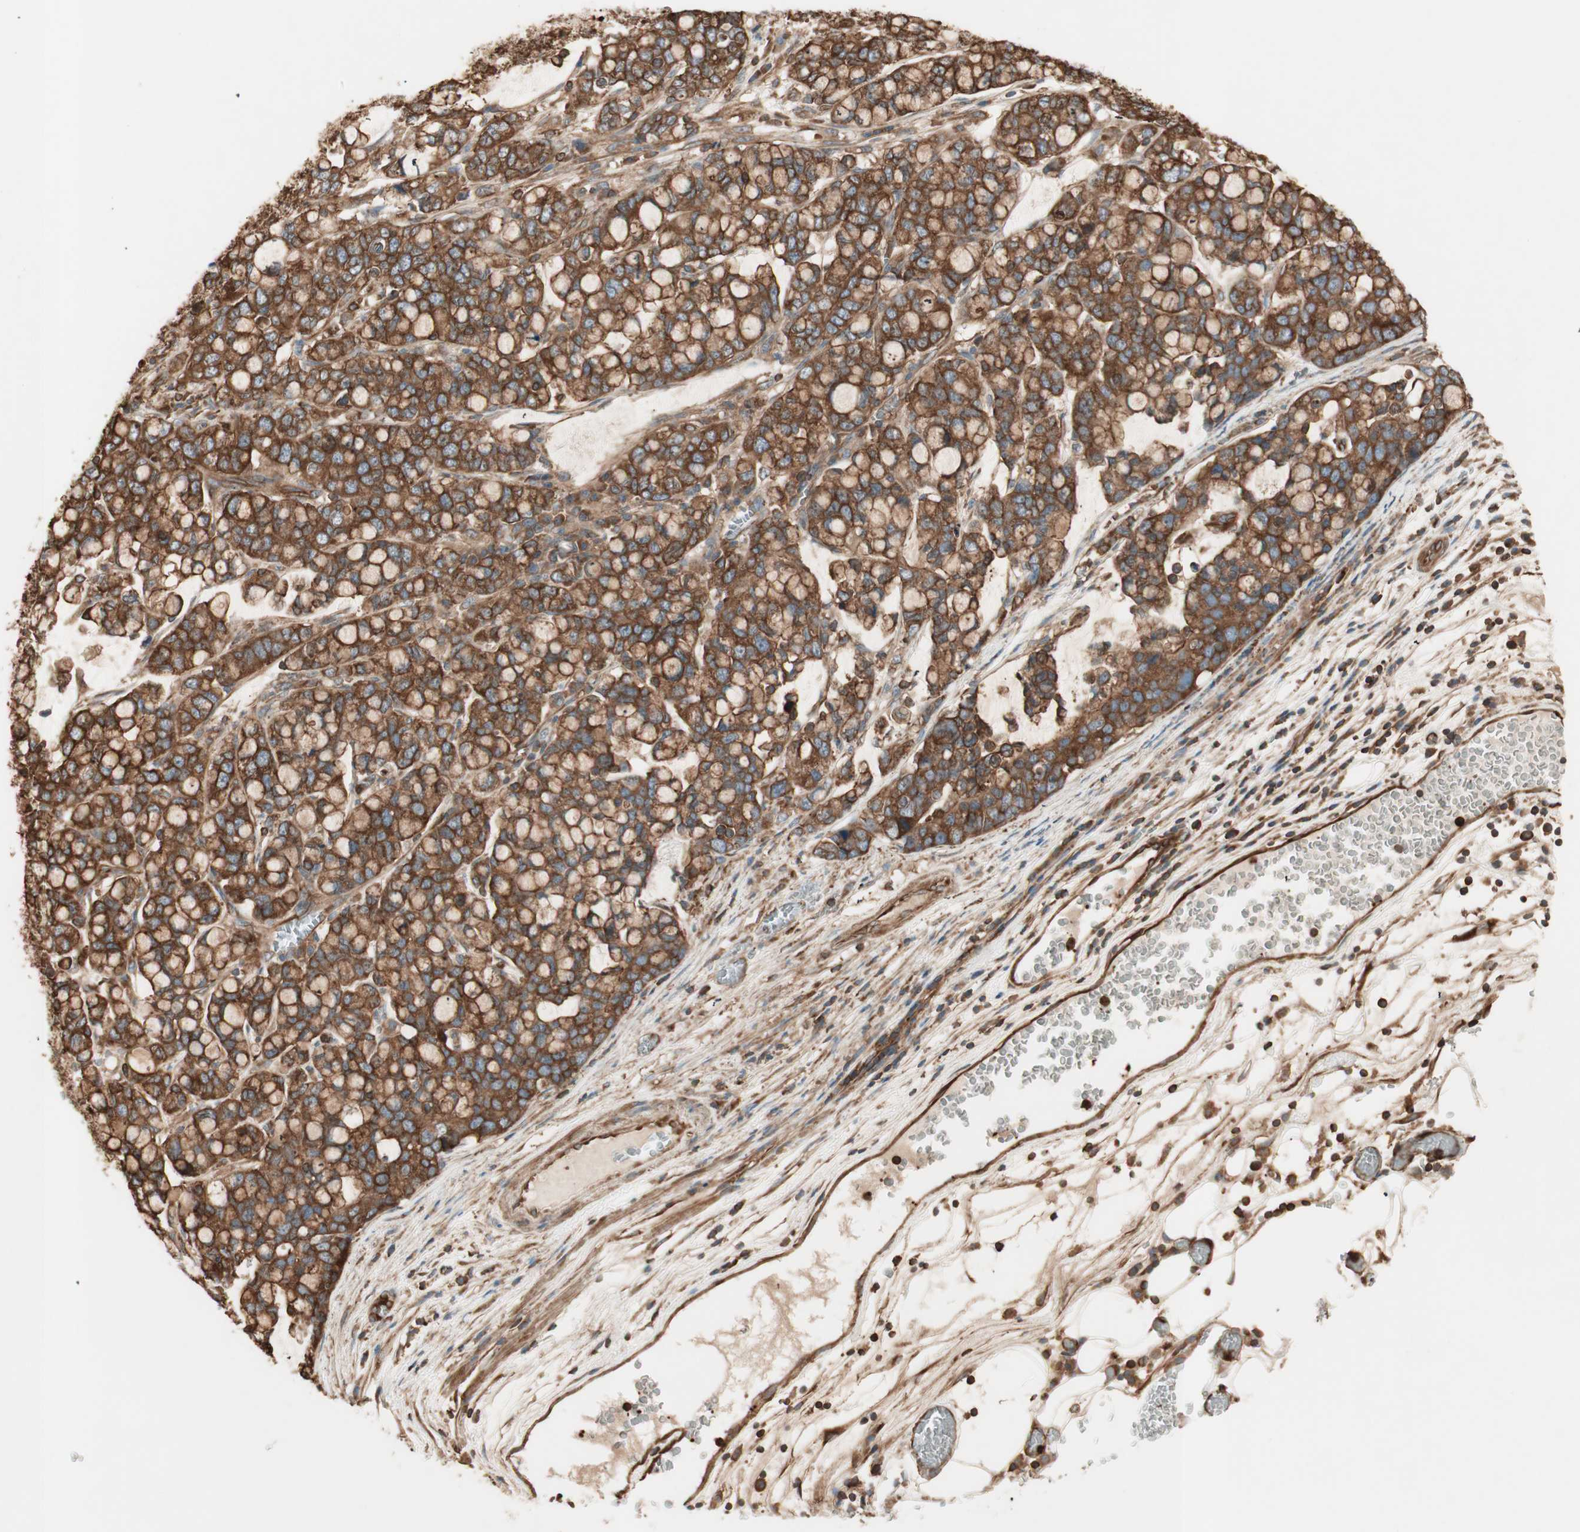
{"staining": {"intensity": "strong", "quantity": ">75%", "location": "cytoplasmic/membranous"}, "tissue": "stomach cancer", "cell_type": "Tumor cells", "image_type": "cancer", "snomed": [{"axis": "morphology", "description": "Adenocarcinoma, NOS"}, {"axis": "topography", "description": "Stomach, lower"}], "caption": "A photomicrograph of stomach cancer stained for a protein displays strong cytoplasmic/membranous brown staining in tumor cells. The protein of interest is shown in brown color, while the nuclei are stained blue.", "gene": "TCP11L1", "patient": {"sex": "male", "age": 84}}